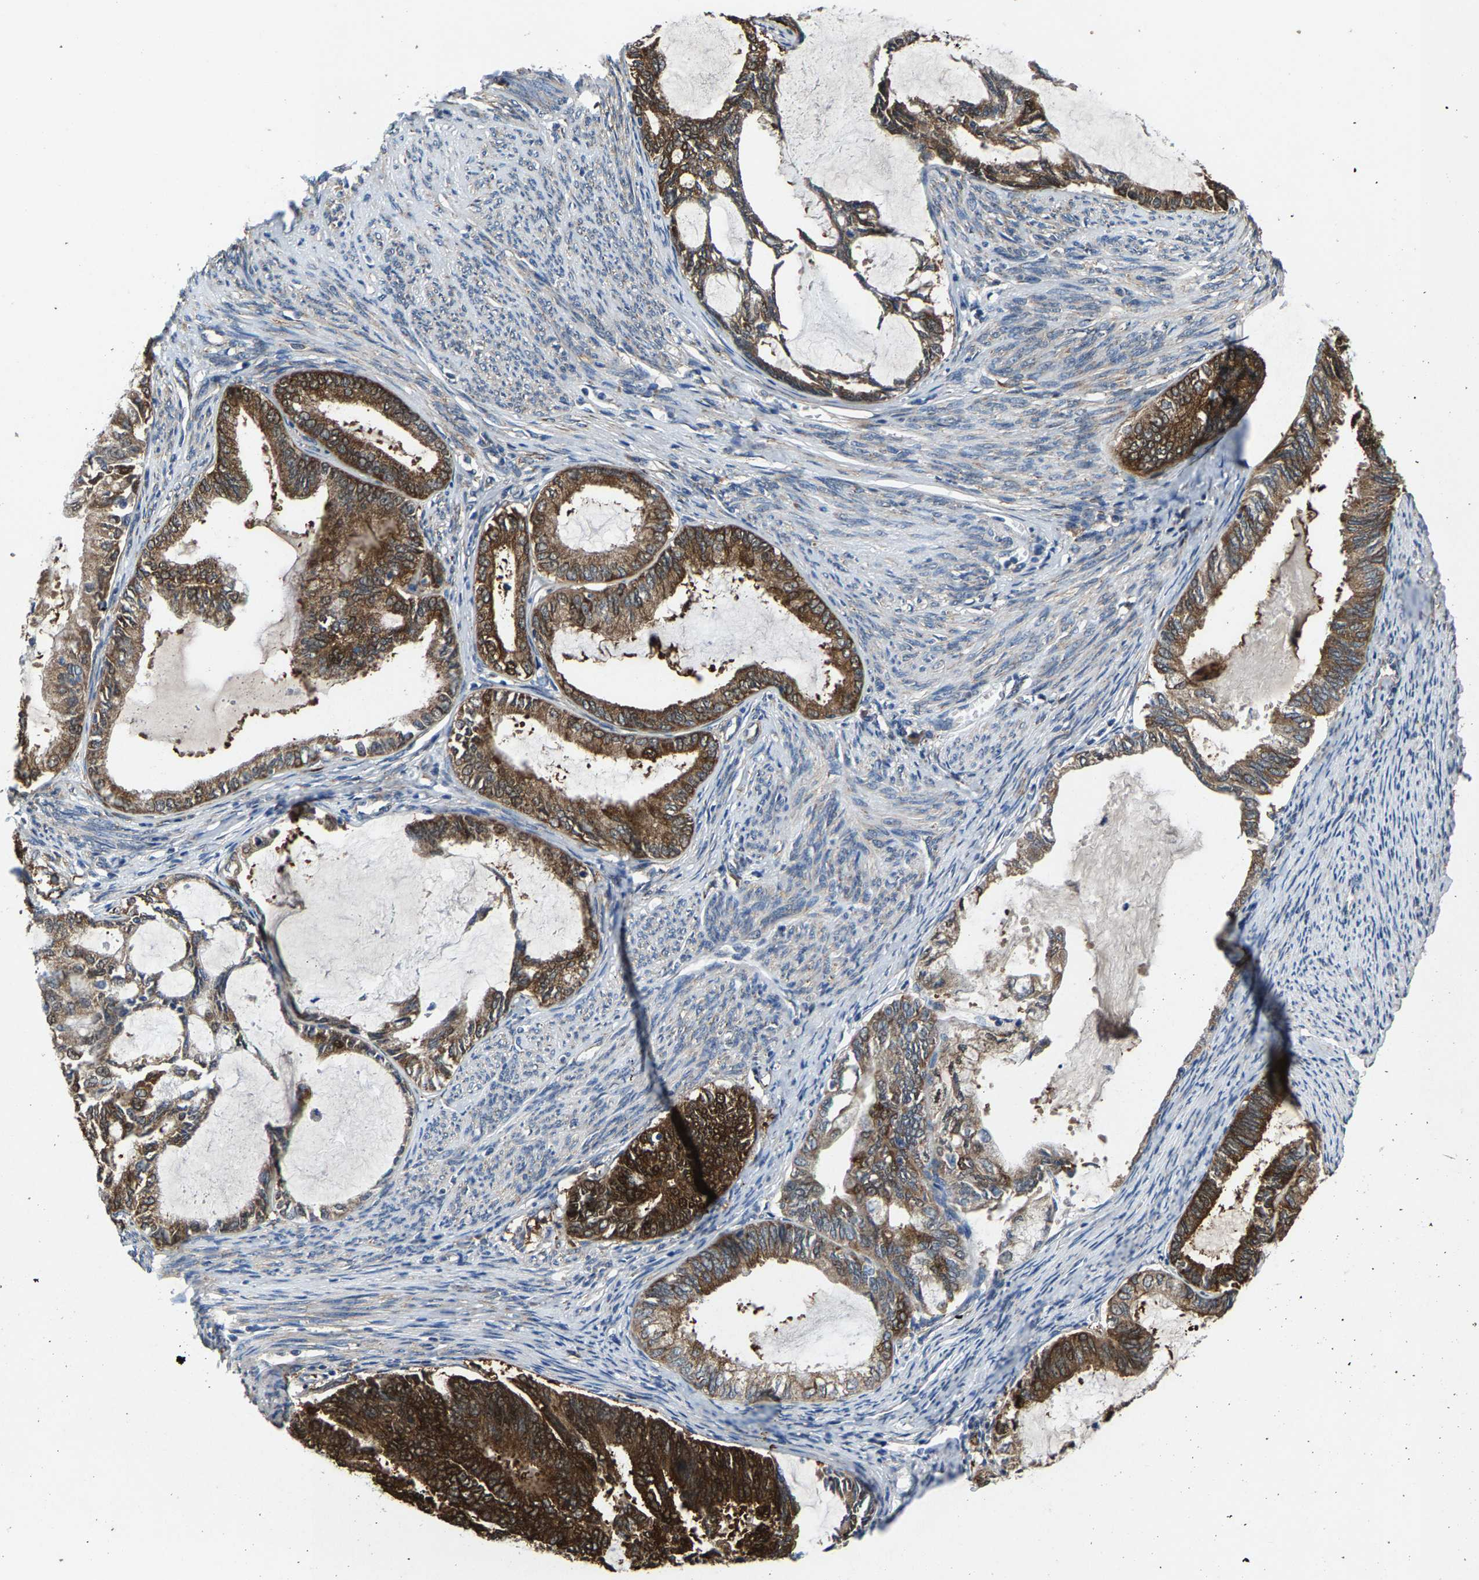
{"staining": {"intensity": "strong", "quantity": ">75%", "location": "cytoplasmic/membranous"}, "tissue": "endometrial cancer", "cell_type": "Tumor cells", "image_type": "cancer", "snomed": [{"axis": "morphology", "description": "Adenocarcinoma, NOS"}, {"axis": "topography", "description": "Endometrium"}], "caption": "High-power microscopy captured an immunohistochemistry micrograph of adenocarcinoma (endometrial), revealing strong cytoplasmic/membranous positivity in about >75% of tumor cells.", "gene": "PDP1", "patient": {"sex": "female", "age": 86}}